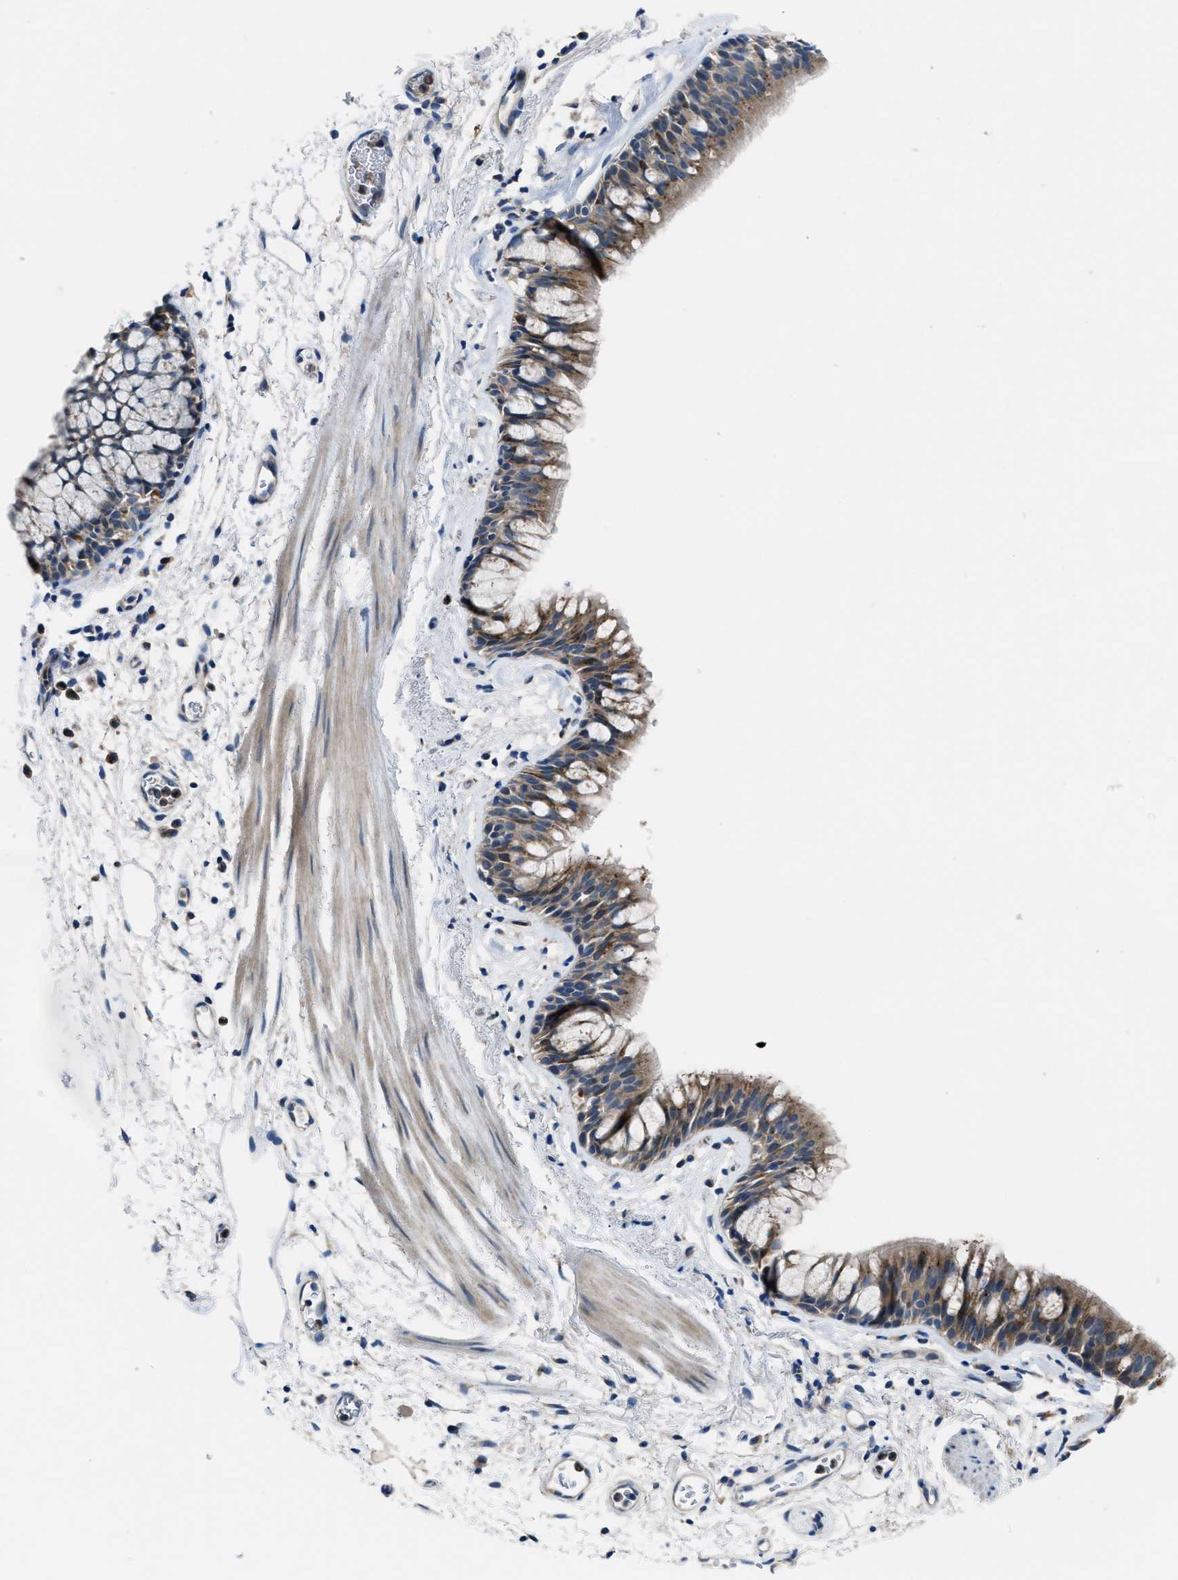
{"staining": {"intensity": "moderate", "quantity": ">75%", "location": "cytoplasmic/membranous"}, "tissue": "bronchus", "cell_type": "Respiratory epithelial cells", "image_type": "normal", "snomed": [{"axis": "morphology", "description": "Normal tissue, NOS"}, {"axis": "morphology", "description": "Inflammation, NOS"}, {"axis": "topography", "description": "Cartilage tissue"}, {"axis": "topography", "description": "Bronchus"}], "caption": "DAB (3,3'-diaminobenzidine) immunohistochemical staining of normal human bronchus exhibits moderate cytoplasmic/membranous protein positivity in approximately >75% of respiratory epithelial cells.", "gene": "MAP3K20", "patient": {"sex": "male", "age": 77}}